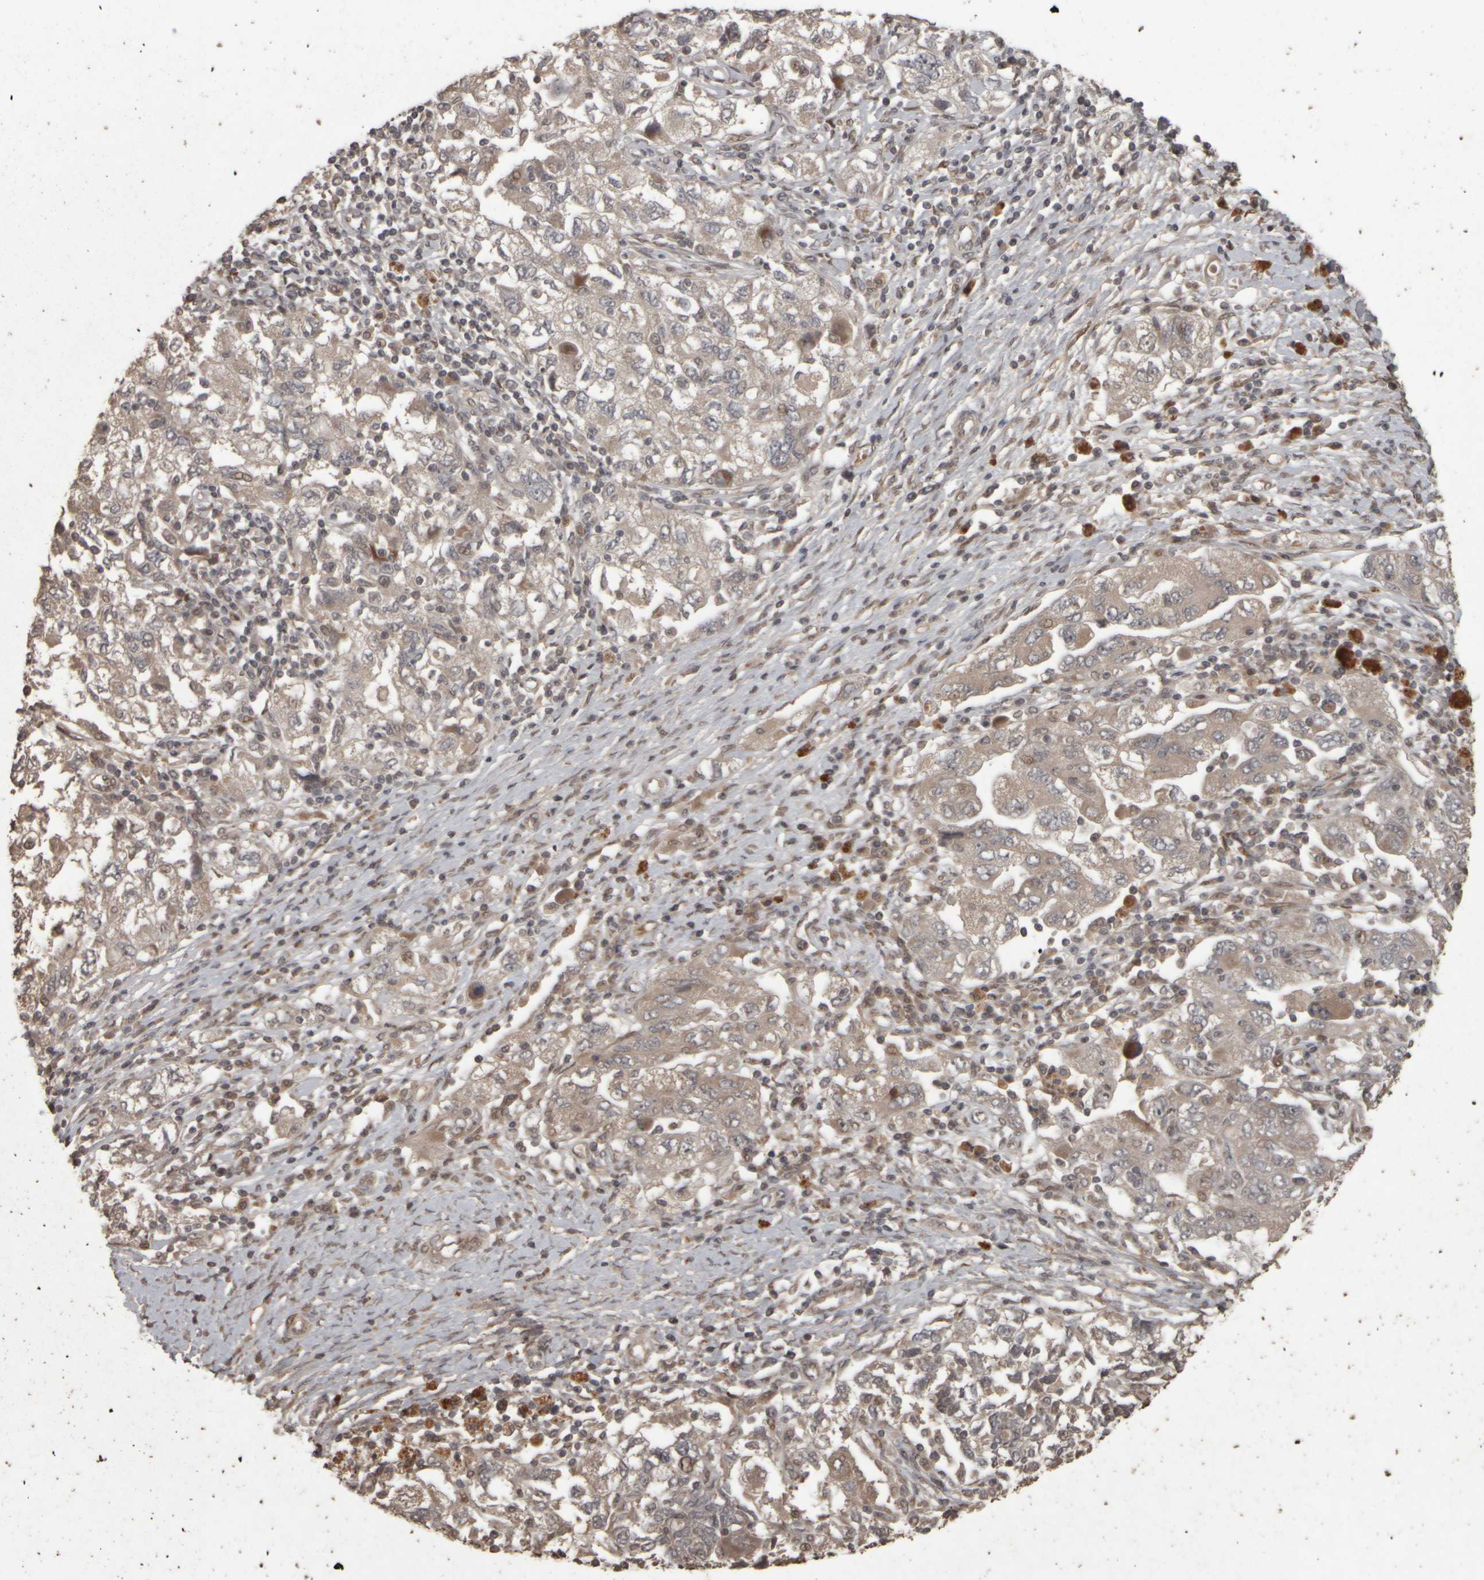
{"staining": {"intensity": "weak", "quantity": ">75%", "location": "cytoplasmic/membranous"}, "tissue": "ovarian cancer", "cell_type": "Tumor cells", "image_type": "cancer", "snomed": [{"axis": "morphology", "description": "Carcinoma, NOS"}, {"axis": "morphology", "description": "Cystadenocarcinoma, serous, NOS"}, {"axis": "topography", "description": "Ovary"}], "caption": "The image reveals immunohistochemical staining of serous cystadenocarcinoma (ovarian). There is weak cytoplasmic/membranous positivity is present in about >75% of tumor cells.", "gene": "ACO1", "patient": {"sex": "female", "age": 69}}